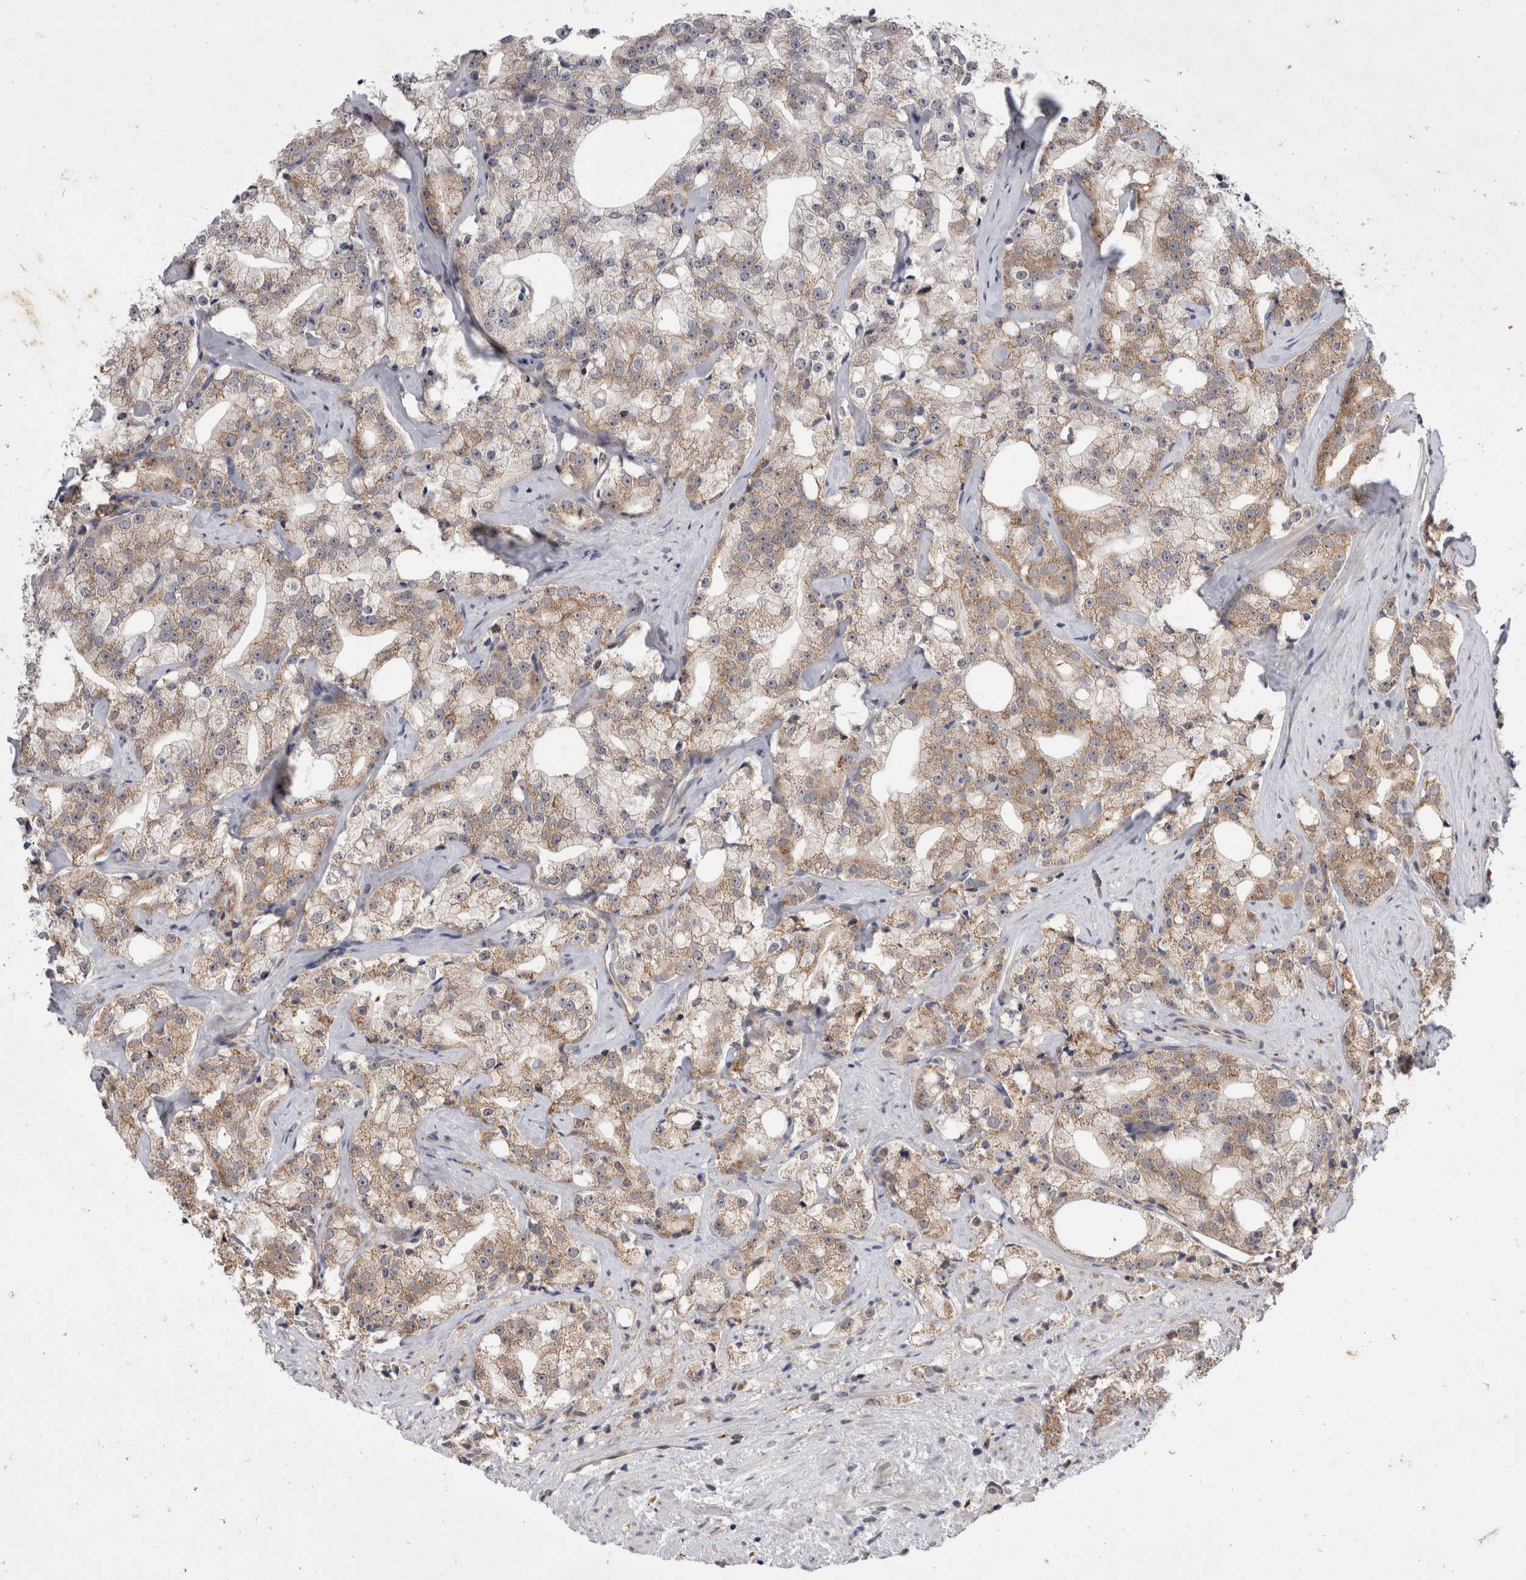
{"staining": {"intensity": "weak", "quantity": ">75%", "location": "cytoplasmic/membranous"}, "tissue": "prostate cancer", "cell_type": "Tumor cells", "image_type": "cancer", "snomed": [{"axis": "morphology", "description": "Adenocarcinoma, High grade"}, {"axis": "topography", "description": "Prostate"}], "caption": "A micrograph of human adenocarcinoma (high-grade) (prostate) stained for a protein shows weak cytoplasmic/membranous brown staining in tumor cells. Using DAB (3,3'-diaminobenzidine) (brown) and hematoxylin (blue) stains, captured at high magnification using brightfield microscopy.", "gene": "MRPL37", "patient": {"sex": "male", "age": 64}}